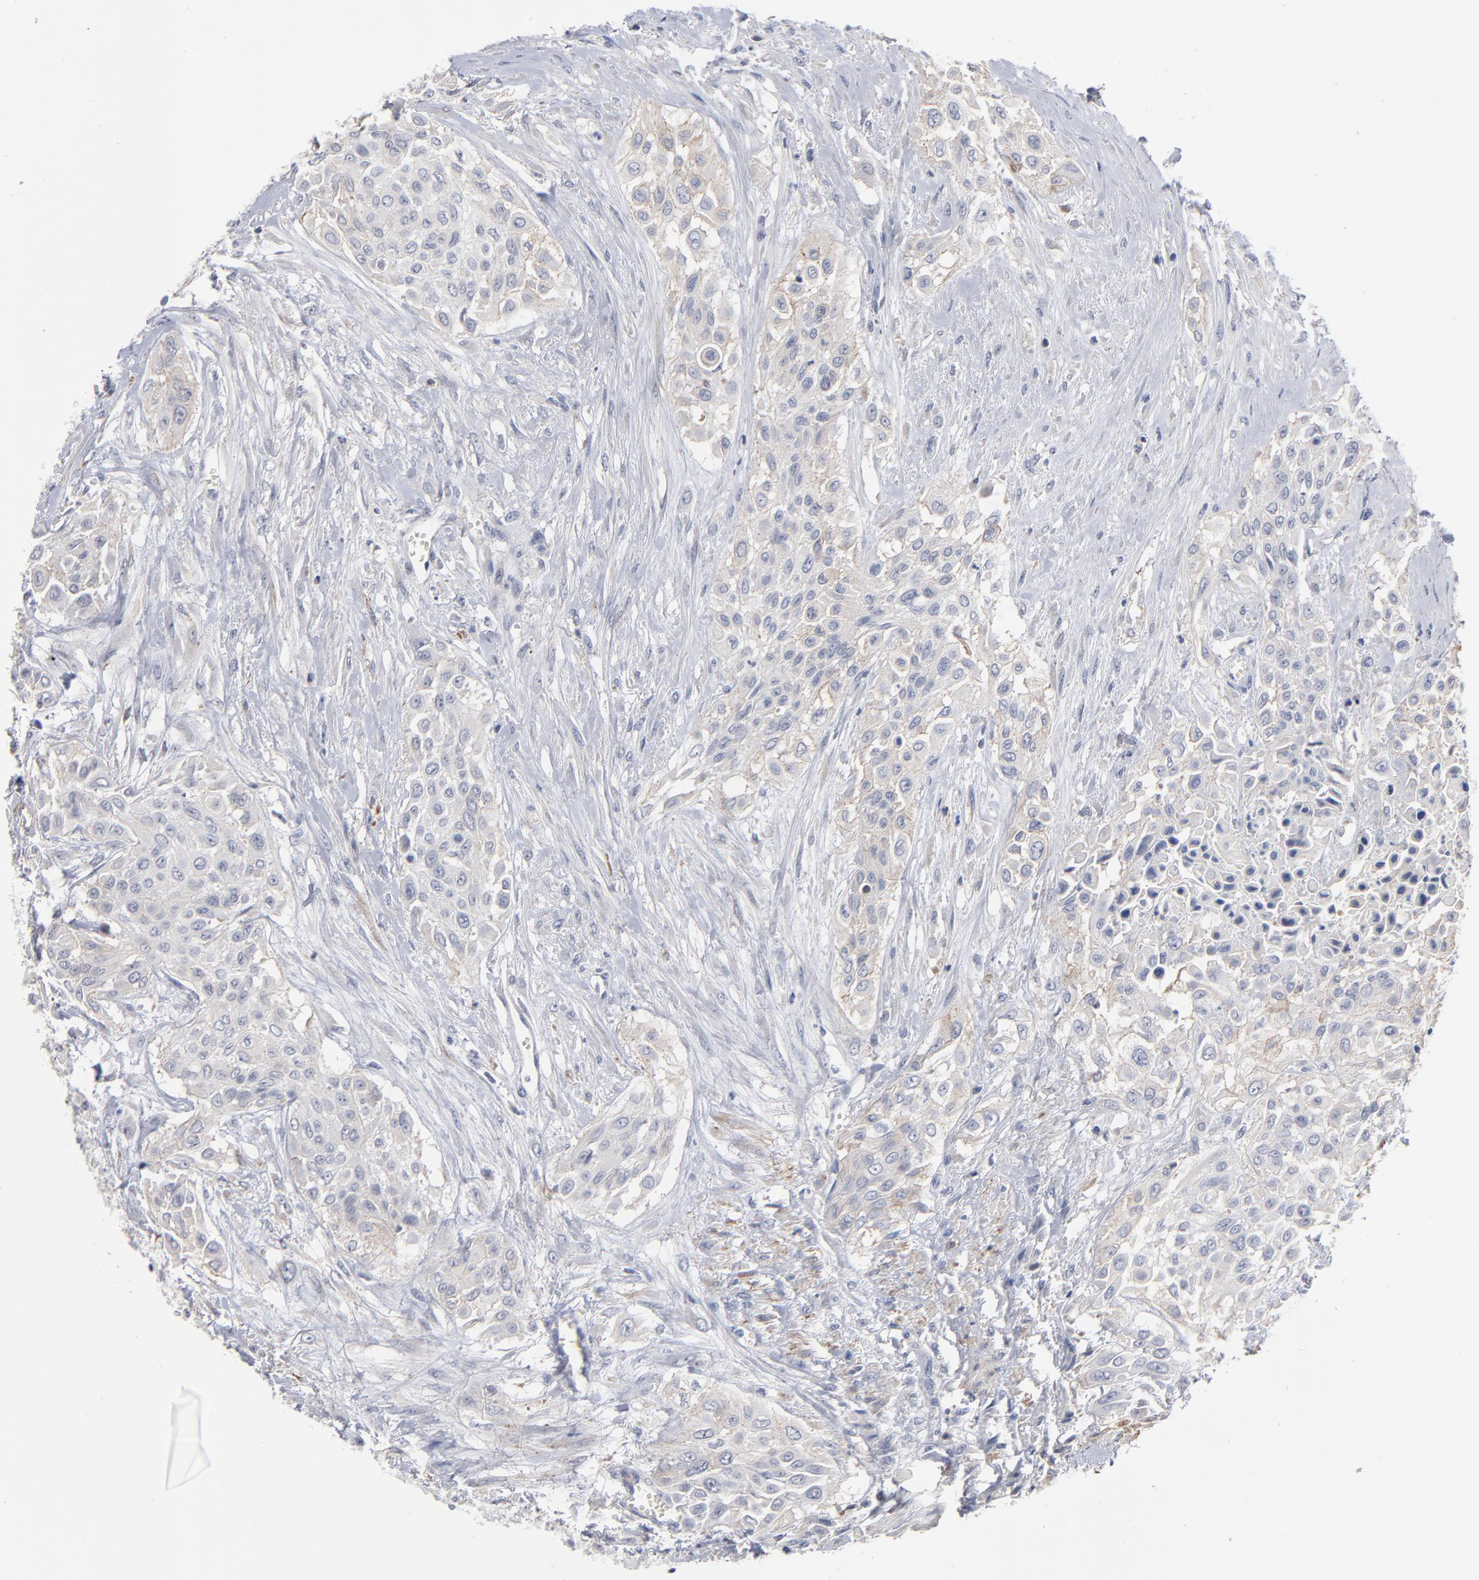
{"staining": {"intensity": "weak", "quantity": "25%-75%", "location": "cytoplasmic/membranous"}, "tissue": "urothelial cancer", "cell_type": "Tumor cells", "image_type": "cancer", "snomed": [{"axis": "morphology", "description": "Urothelial carcinoma, High grade"}, {"axis": "topography", "description": "Urinary bladder"}], "caption": "Immunohistochemistry of human urothelial cancer demonstrates low levels of weak cytoplasmic/membranous positivity in approximately 25%-75% of tumor cells.", "gene": "PDLIM2", "patient": {"sex": "male", "age": 57}}